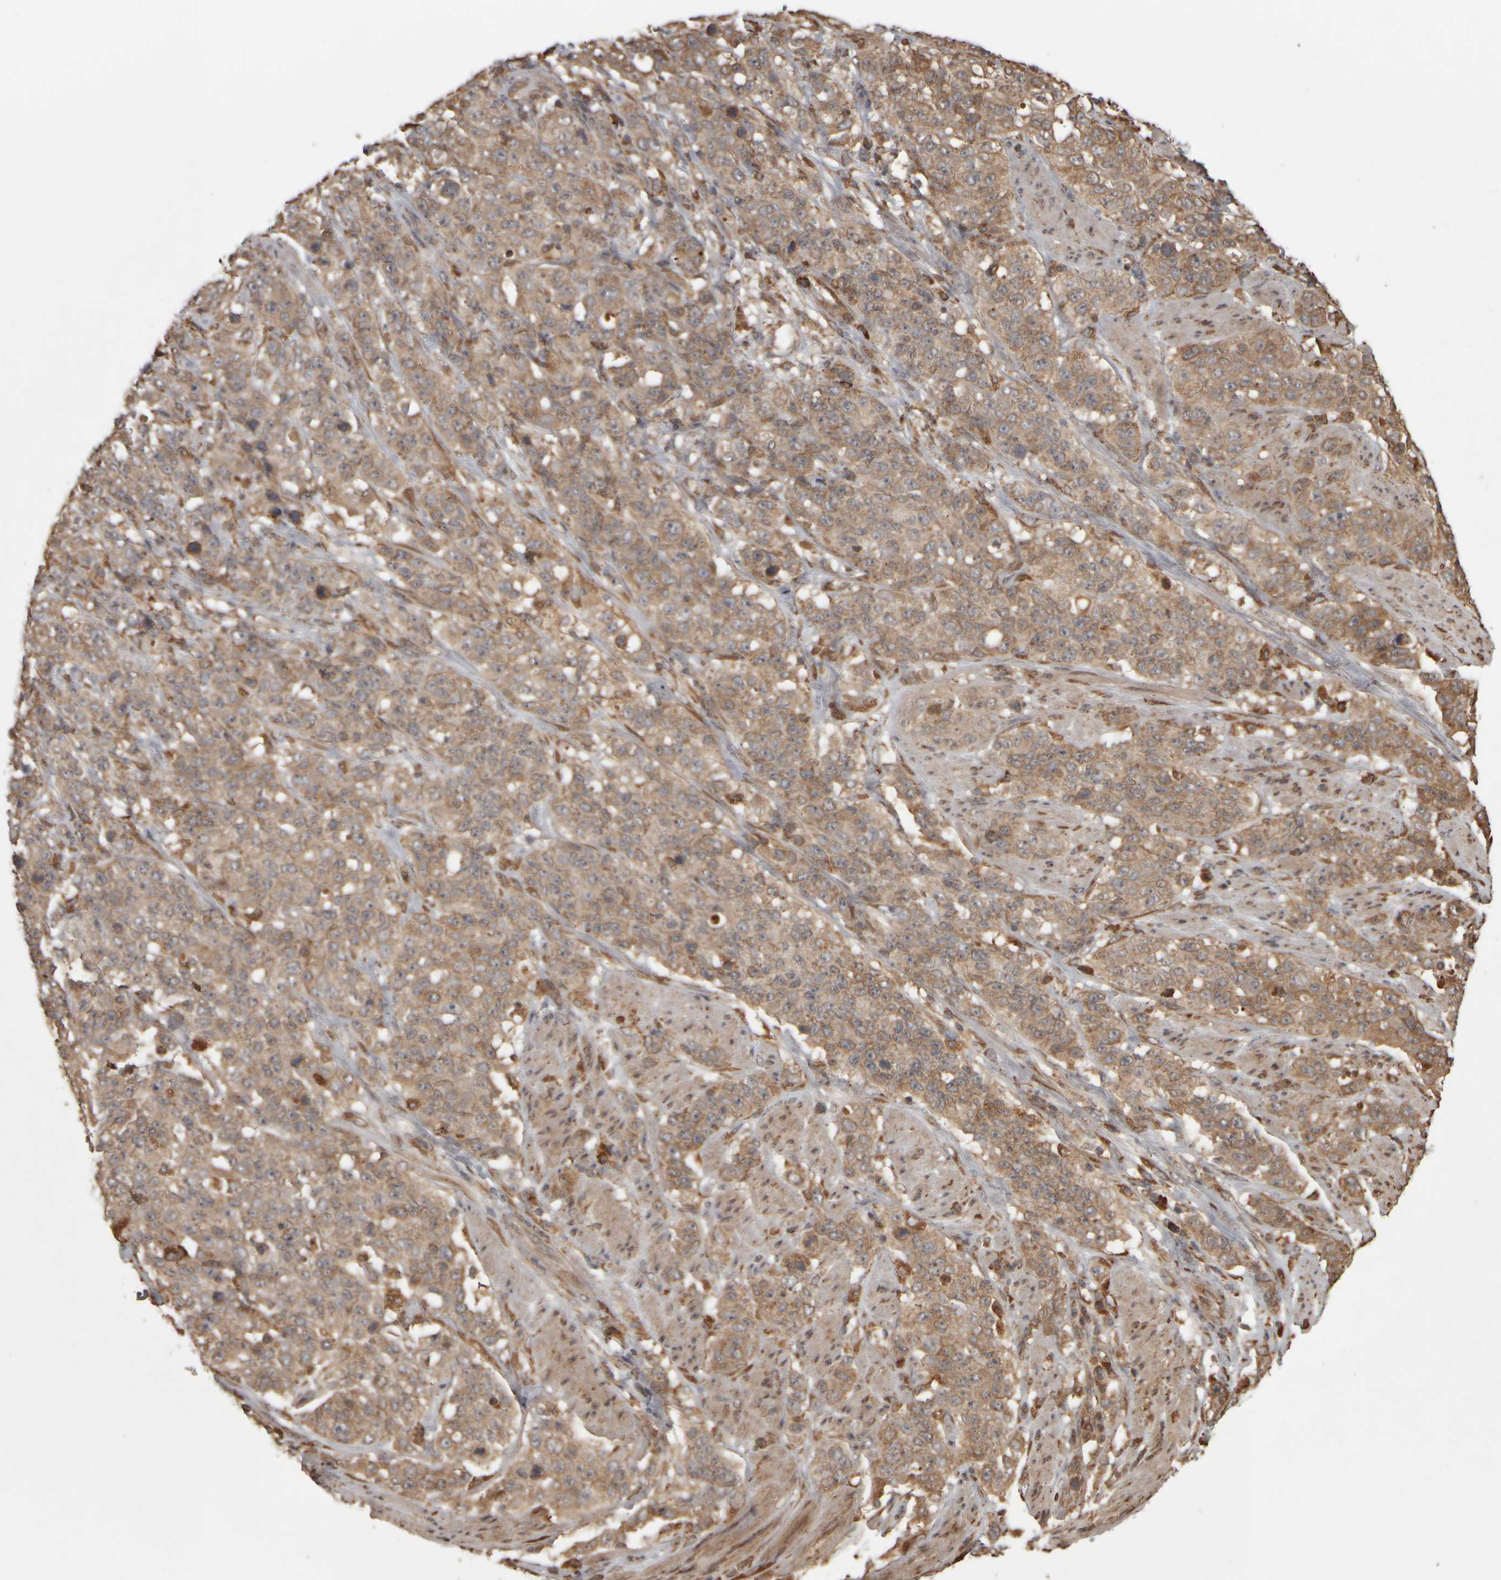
{"staining": {"intensity": "moderate", "quantity": ">75%", "location": "cytoplasmic/membranous"}, "tissue": "stomach cancer", "cell_type": "Tumor cells", "image_type": "cancer", "snomed": [{"axis": "morphology", "description": "Adenocarcinoma, NOS"}, {"axis": "topography", "description": "Stomach"}], "caption": "This is a histology image of IHC staining of stomach adenocarcinoma, which shows moderate staining in the cytoplasmic/membranous of tumor cells.", "gene": "AGBL3", "patient": {"sex": "male", "age": 48}}